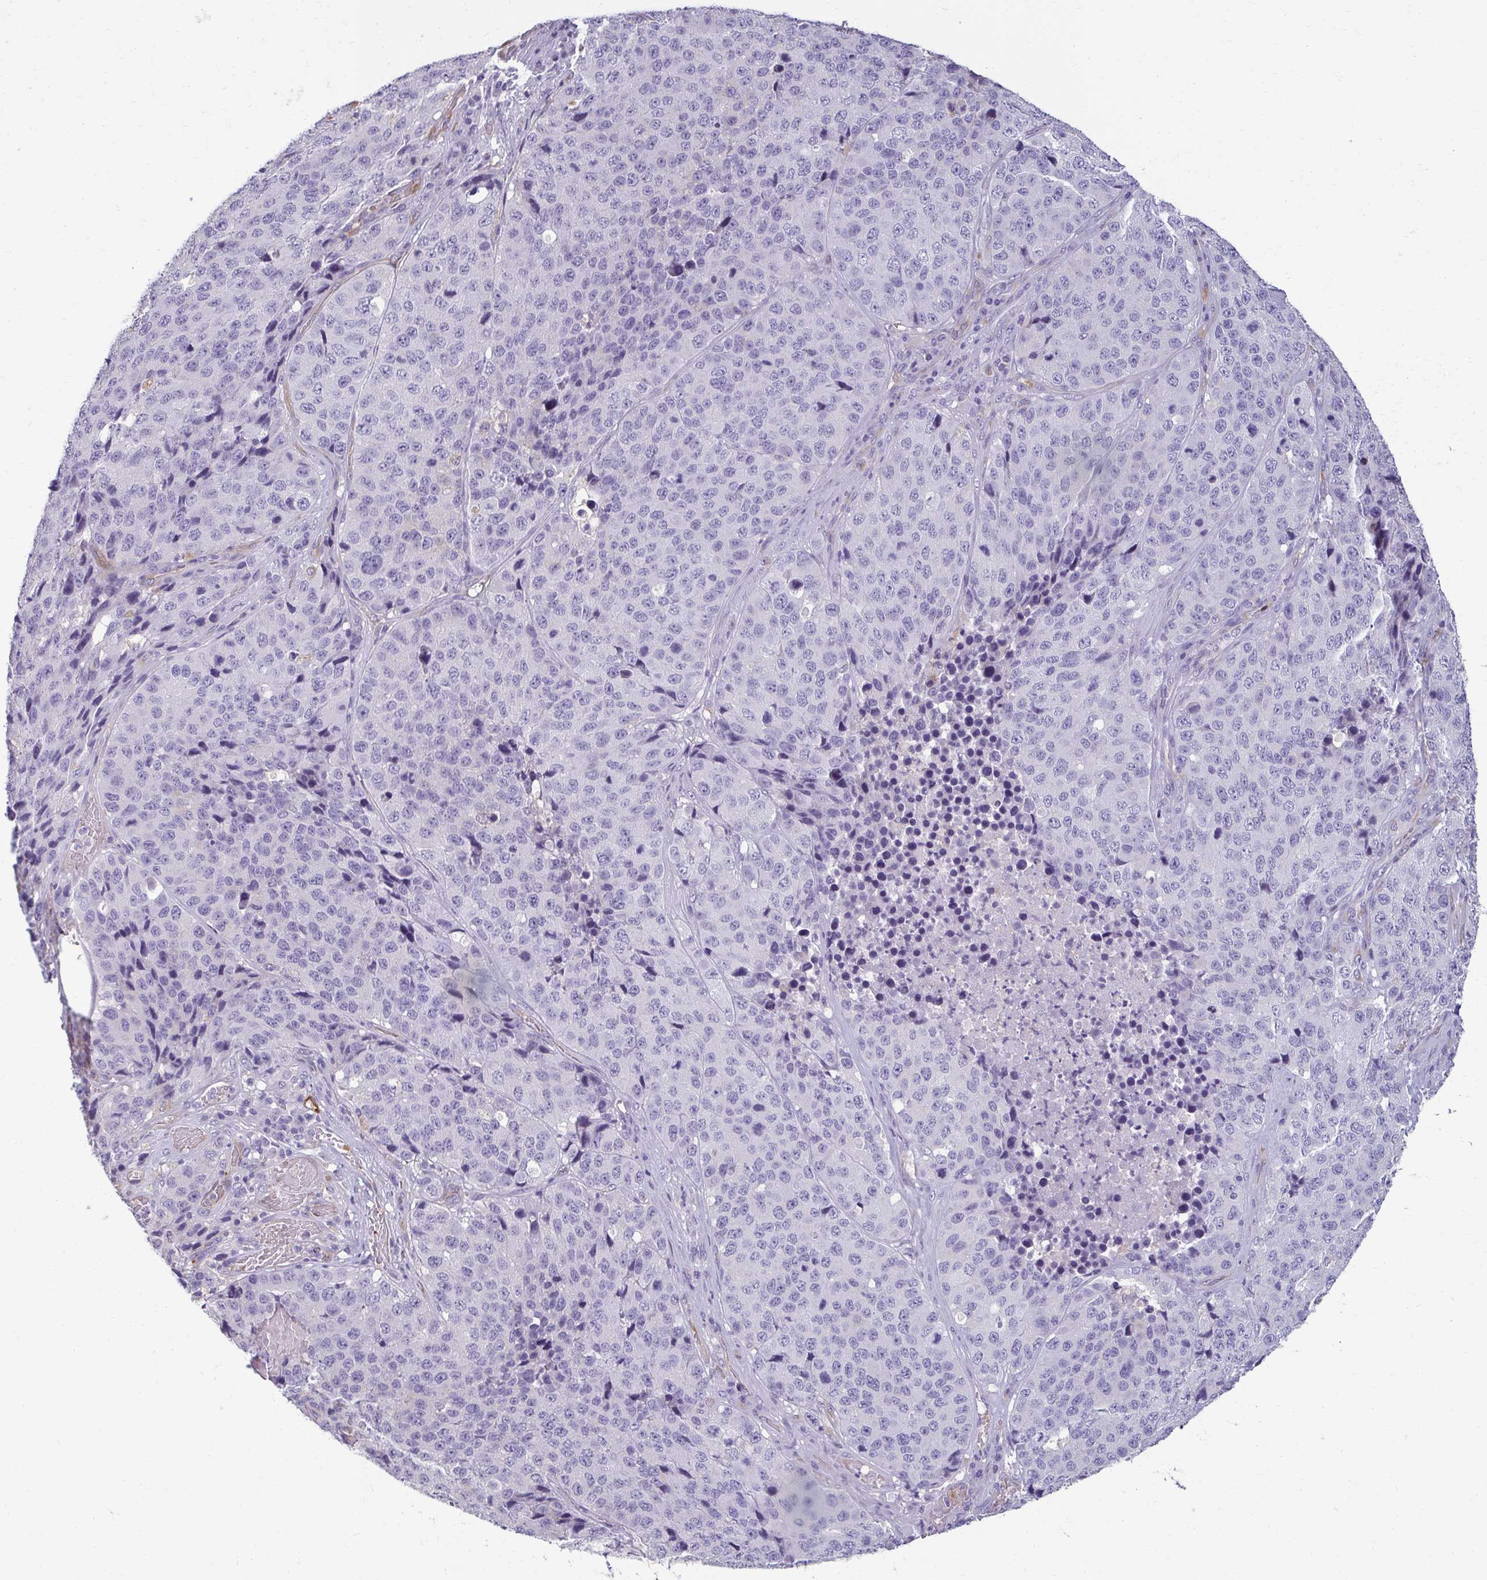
{"staining": {"intensity": "negative", "quantity": "none", "location": "none"}, "tissue": "stomach cancer", "cell_type": "Tumor cells", "image_type": "cancer", "snomed": [{"axis": "morphology", "description": "Adenocarcinoma, NOS"}, {"axis": "topography", "description": "Stomach"}], "caption": "Adenocarcinoma (stomach) stained for a protein using immunohistochemistry (IHC) demonstrates no positivity tumor cells.", "gene": "PDE2A", "patient": {"sex": "male", "age": 71}}